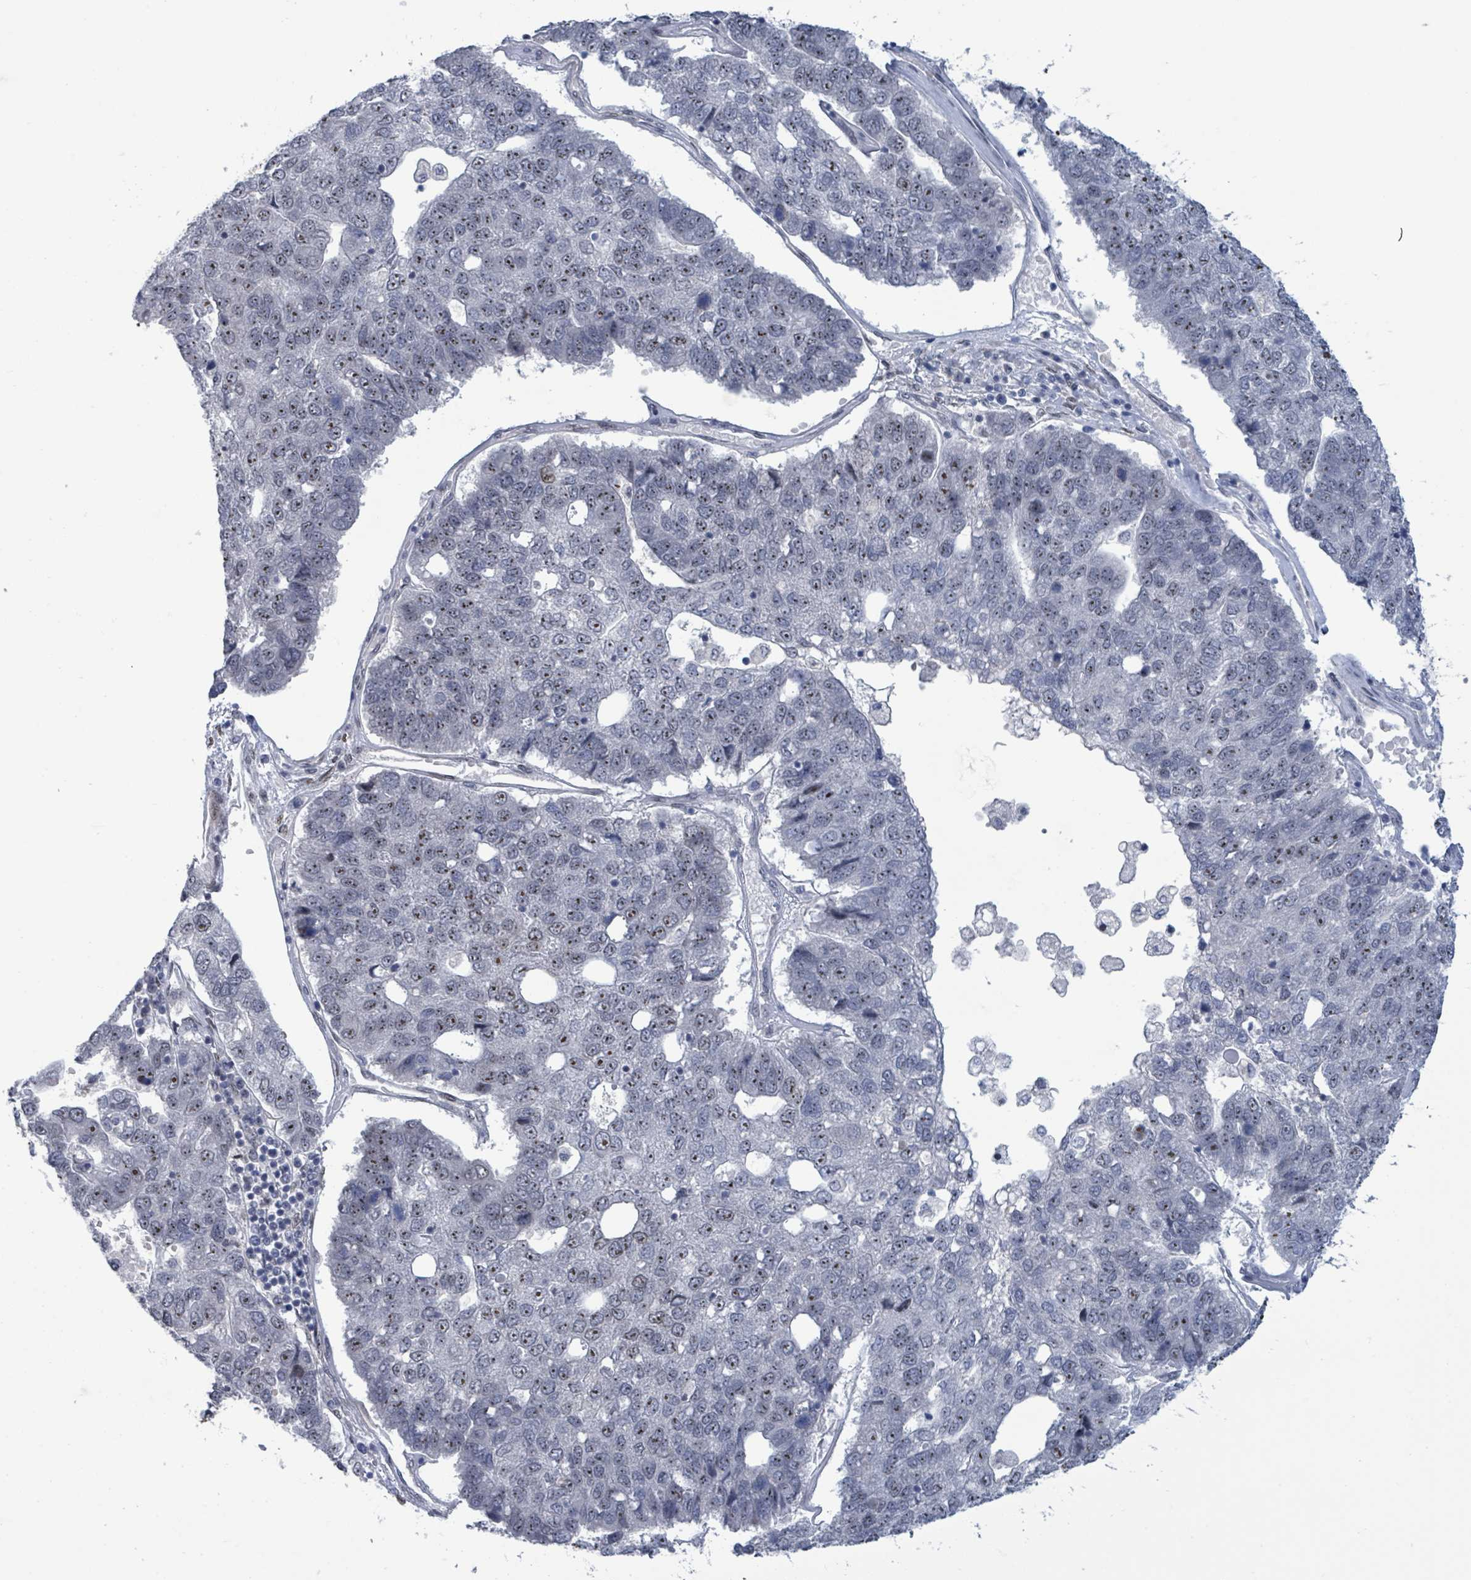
{"staining": {"intensity": "moderate", "quantity": "25%-75%", "location": "nuclear"}, "tissue": "pancreatic cancer", "cell_type": "Tumor cells", "image_type": "cancer", "snomed": [{"axis": "morphology", "description": "Adenocarcinoma, NOS"}, {"axis": "topography", "description": "Pancreas"}], "caption": "An image of adenocarcinoma (pancreatic) stained for a protein reveals moderate nuclear brown staining in tumor cells. Nuclei are stained in blue.", "gene": "RRN3", "patient": {"sex": "female", "age": 61}}